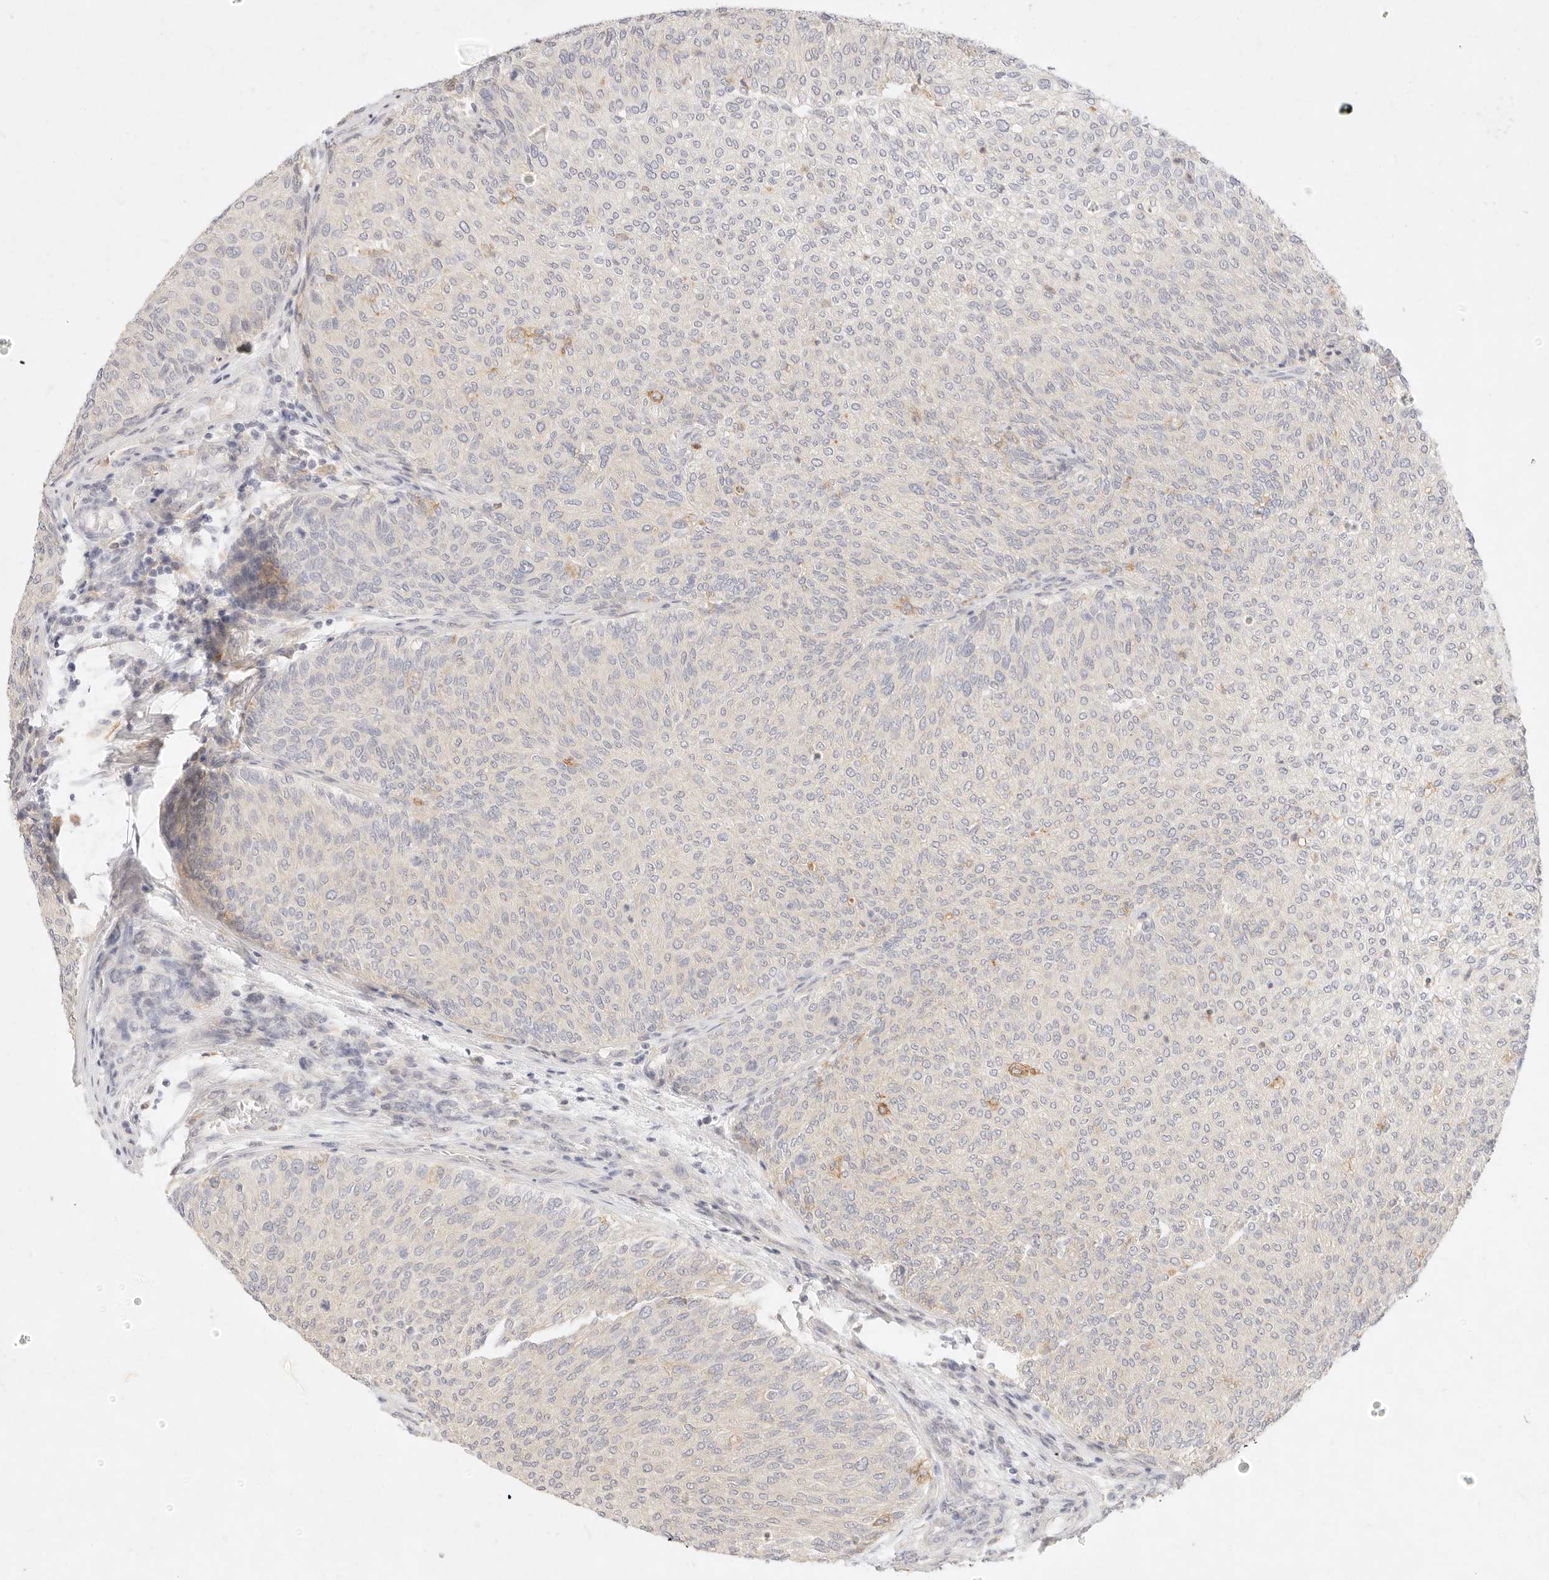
{"staining": {"intensity": "negative", "quantity": "none", "location": "none"}, "tissue": "urothelial cancer", "cell_type": "Tumor cells", "image_type": "cancer", "snomed": [{"axis": "morphology", "description": "Urothelial carcinoma, Low grade"}, {"axis": "topography", "description": "Urinary bladder"}], "caption": "Immunohistochemical staining of human urothelial carcinoma (low-grade) reveals no significant expression in tumor cells.", "gene": "GPR84", "patient": {"sex": "female", "age": 79}}